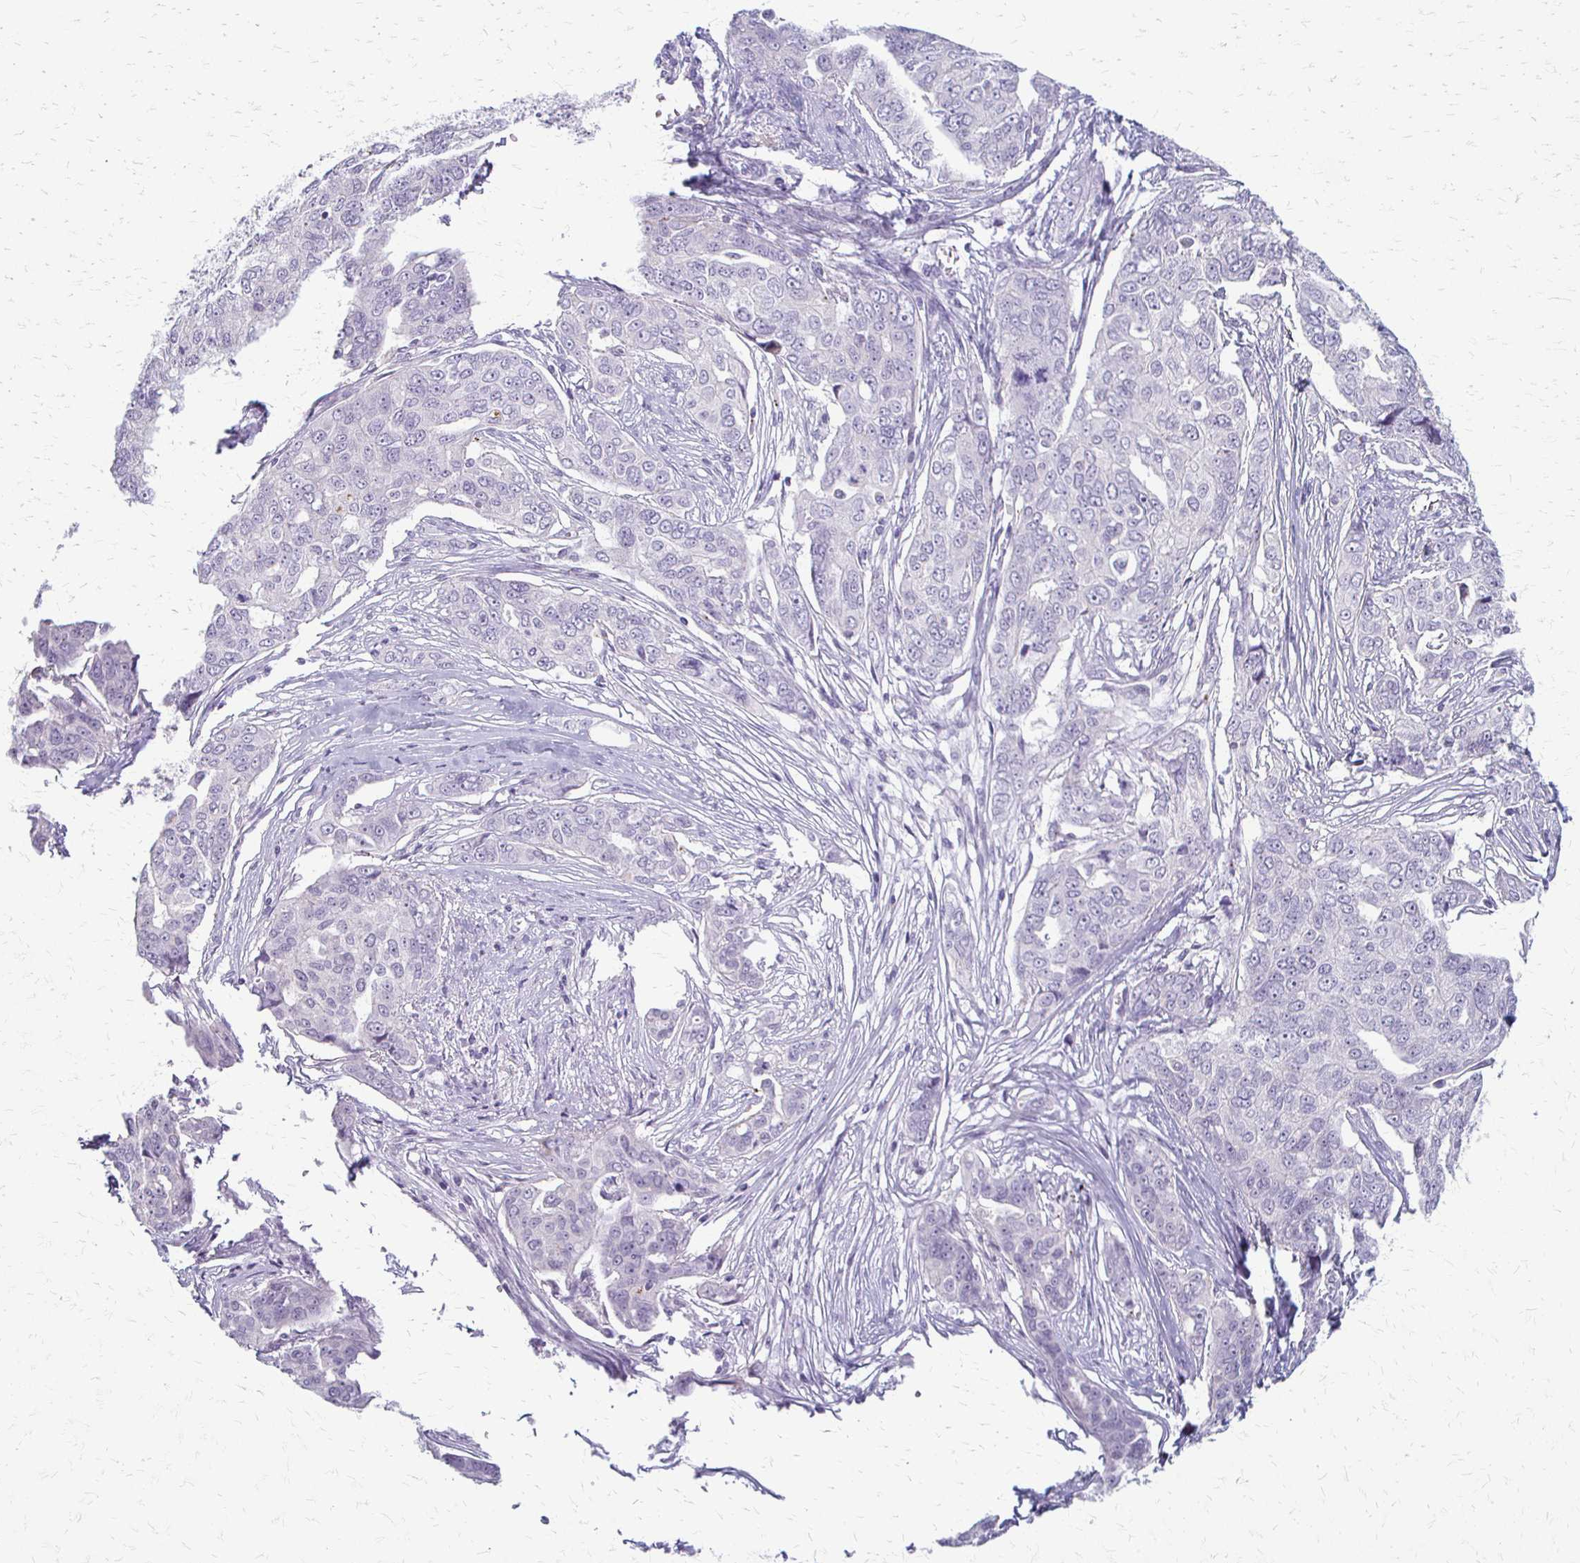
{"staining": {"intensity": "negative", "quantity": "none", "location": "none"}, "tissue": "ovarian cancer", "cell_type": "Tumor cells", "image_type": "cancer", "snomed": [{"axis": "morphology", "description": "Carcinoma, endometroid"}, {"axis": "topography", "description": "Ovary"}], "caption": "Image shows no protein expression in tumor cells of ovarian cancer tissue.", "gene": "ACP5", "patient": {"sex": "female", "age": 70}}